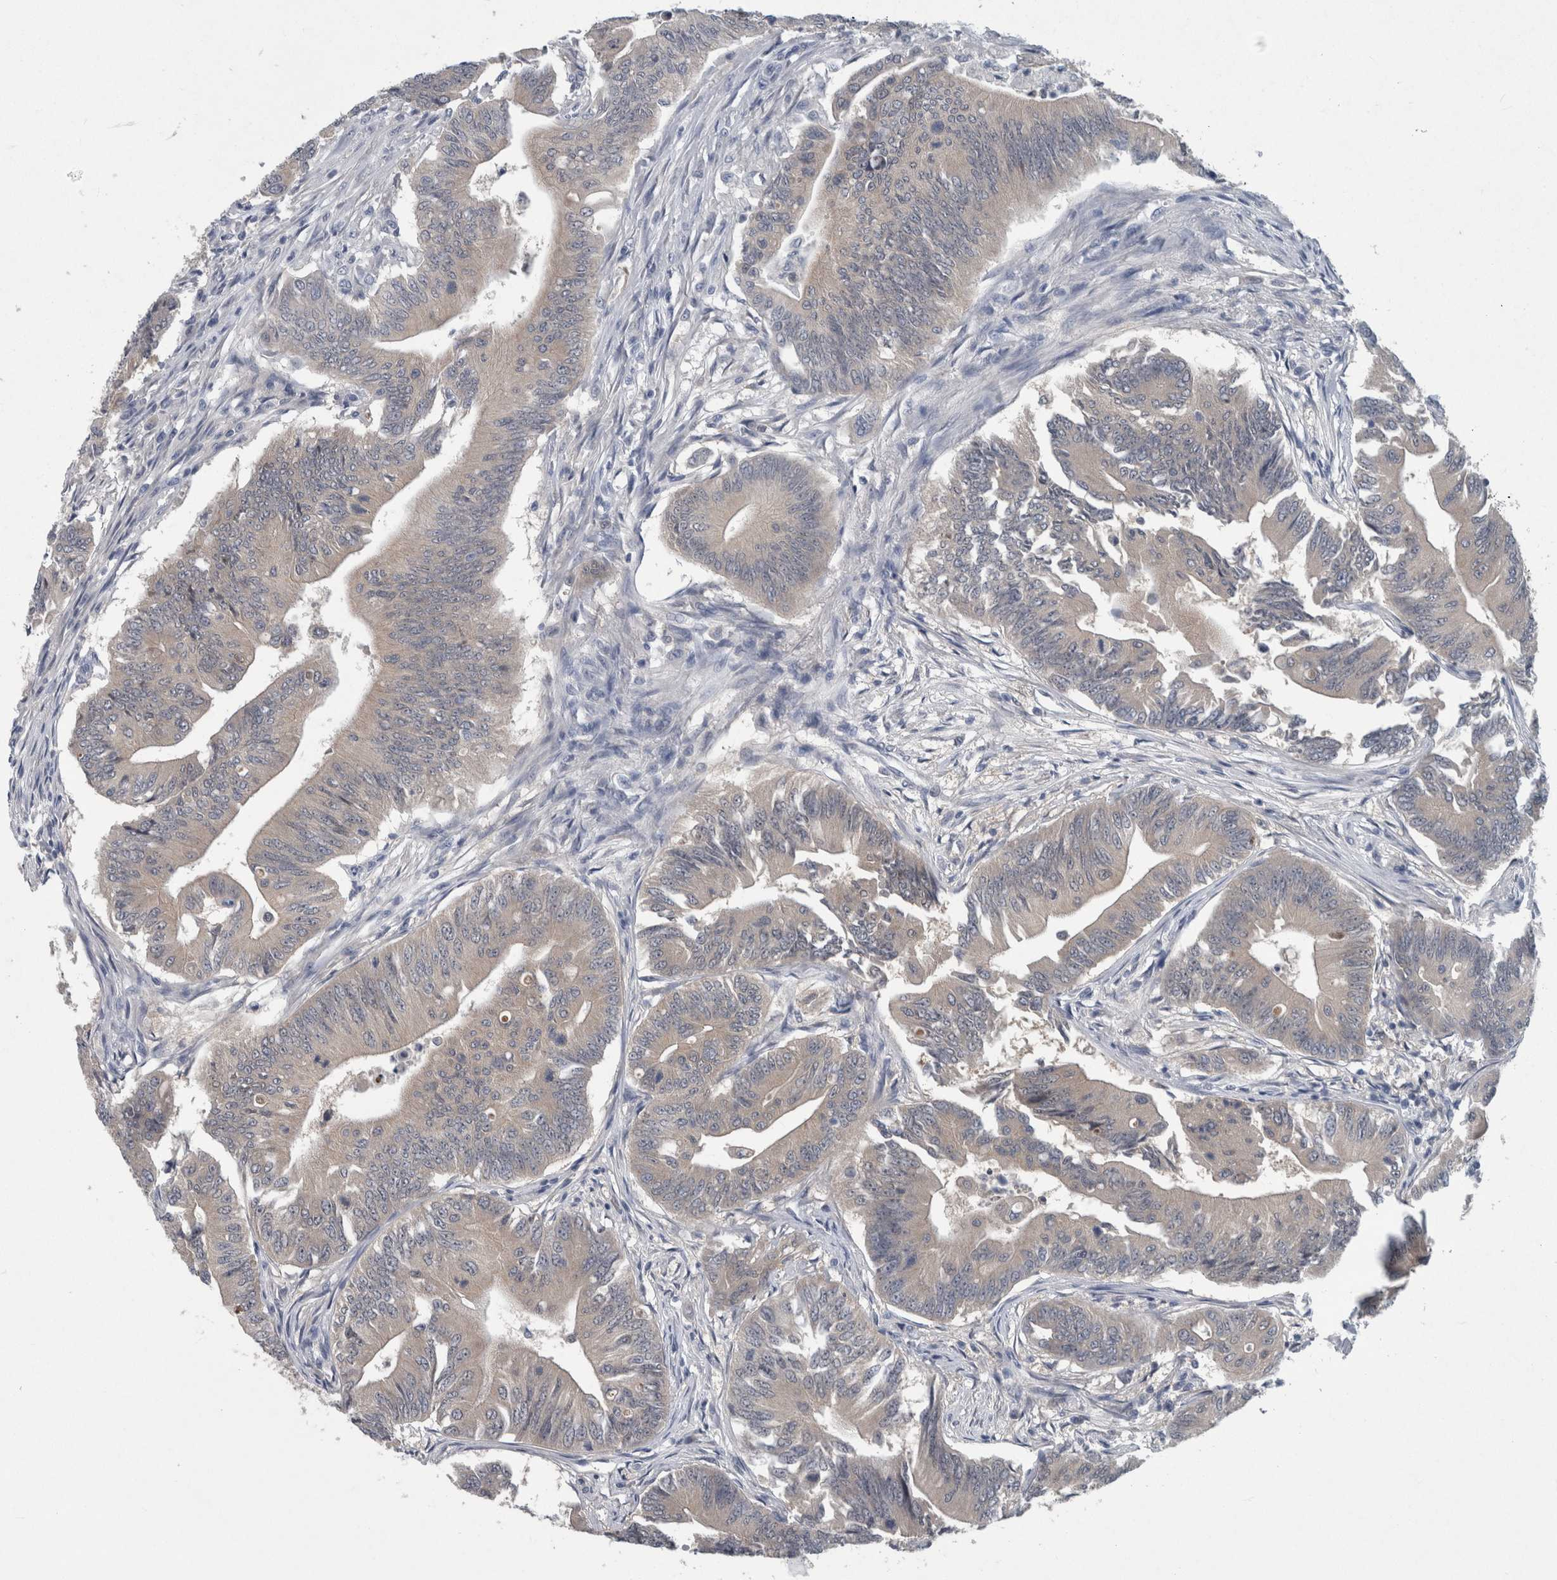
{"staining": {"intensity": "negative", "quantity": "none", "location": "none"}, "tissue": "colorectal cancer", "cell_type": "Tumor cells", "image_type": "cancer", "snomed": [{"axis": "morphology", "description": "Adenoma, NOS"}, {"axis": "morphology", "description": "Adenocarcinoma, NOS"}, {"axis": "topography", "description": "Colon"}], "caption": "The photomicrograph shows no significant positivity in tumor cells of colorectal adenoma.", "gene": "FAM83H", "patient": {"sex": "male", "age": 79}}